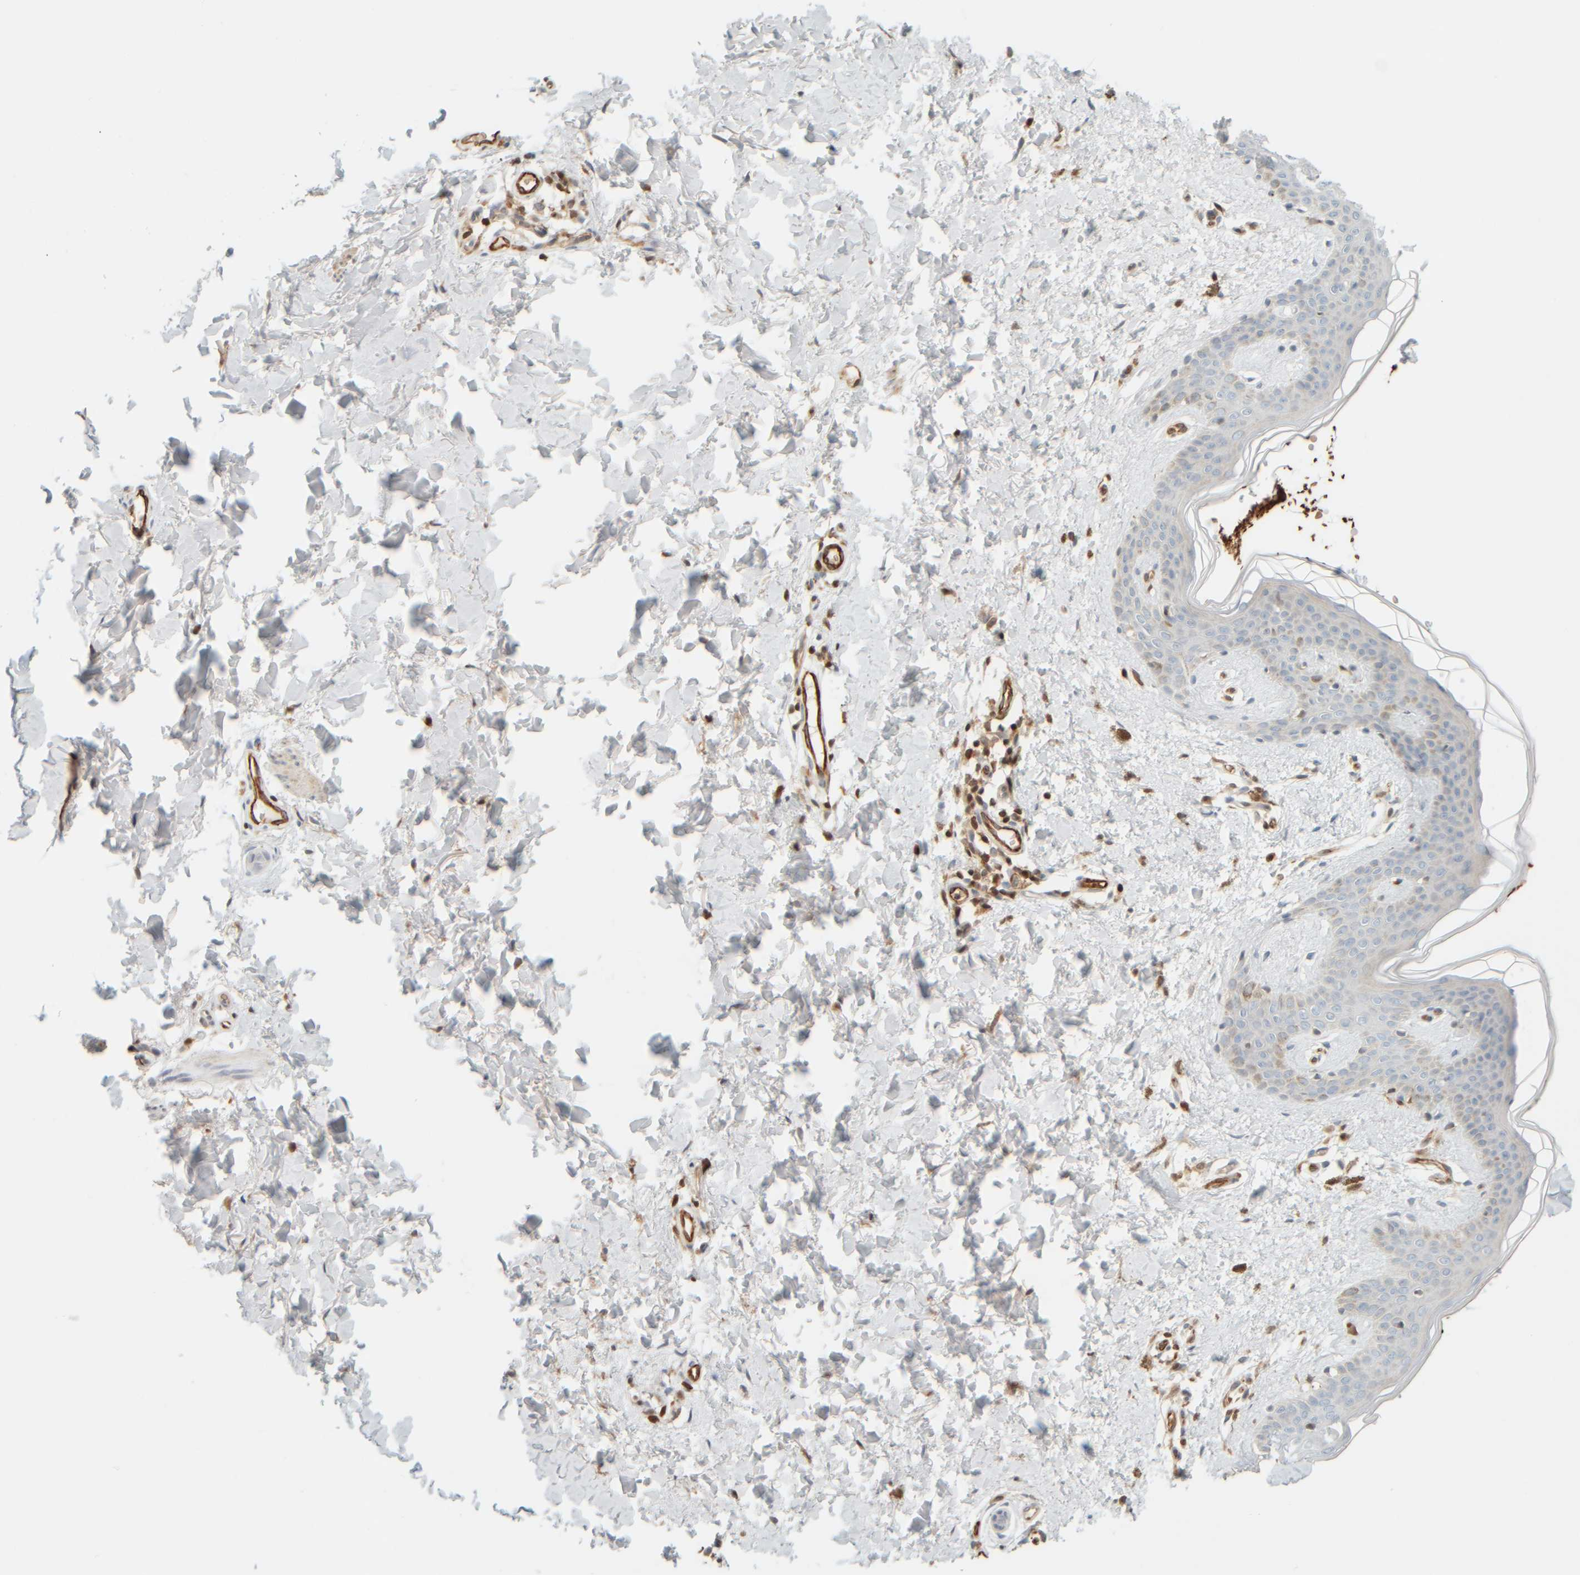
{"staining": {"intensity": "moderate", "quantity": "25%-75%", "location": "cytoplasmic/membranous"}, "tissue": "skin", "cell_type": "Fibroblasts", "image_type": "normal", "snomed": [{"axis": "morphology", "description": "Normal tissue, NOS"}, {"axis": "topography", "description": "Skin"}], "caption": "The image displays staining of normal skin, revealing moderate cytoplasmic/membranous protein staining (brown color) within fibroblasts.", "gene": "AARSD1", "patient": {"sex": "female", "age": 46}}